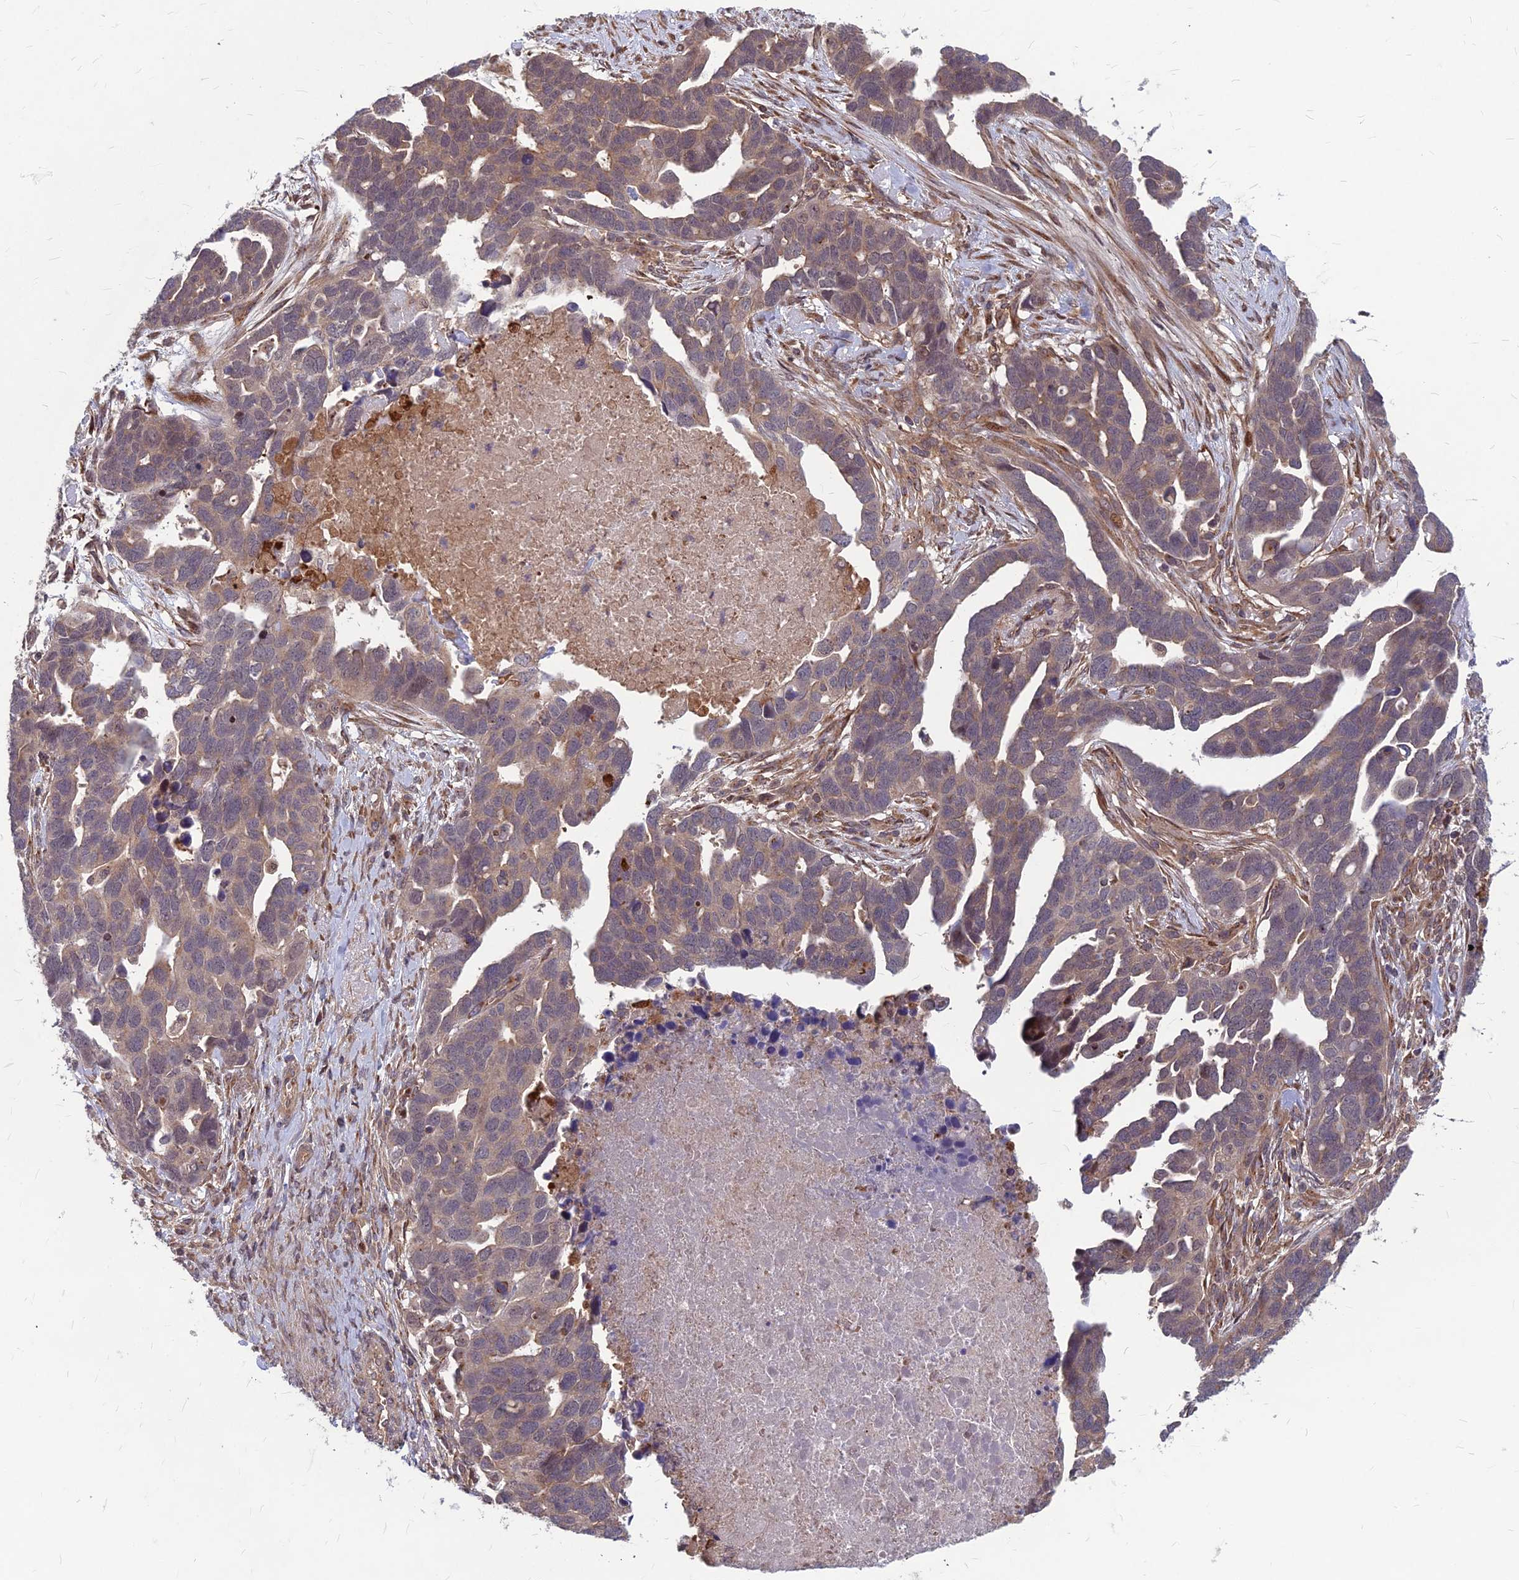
{"staining": {"intensity": "weak", "quantity": "<25%", "location": "cytoplasmic/membranous"}, "tissue": "ovarian cancer", "cell_type": "Tumor cells", "image_type": "cancer", "snomed": [{"axis": "morphology", "description": "Cystadenocarcinoma, serous, NOS"}, {"axis": "topography", "description": "Ovary"}], "caption": "Ovarian cancer (serous cystadenocarcinoma) was stained to show a protein in brown. There is no significant expression in tumor cells. (DAB (3,3'-diaminobenzidine) immunohistochemistry (IHC), high magnification).", "gene": "MFSD8", "patient": {"sex": "female", "age": 54}}